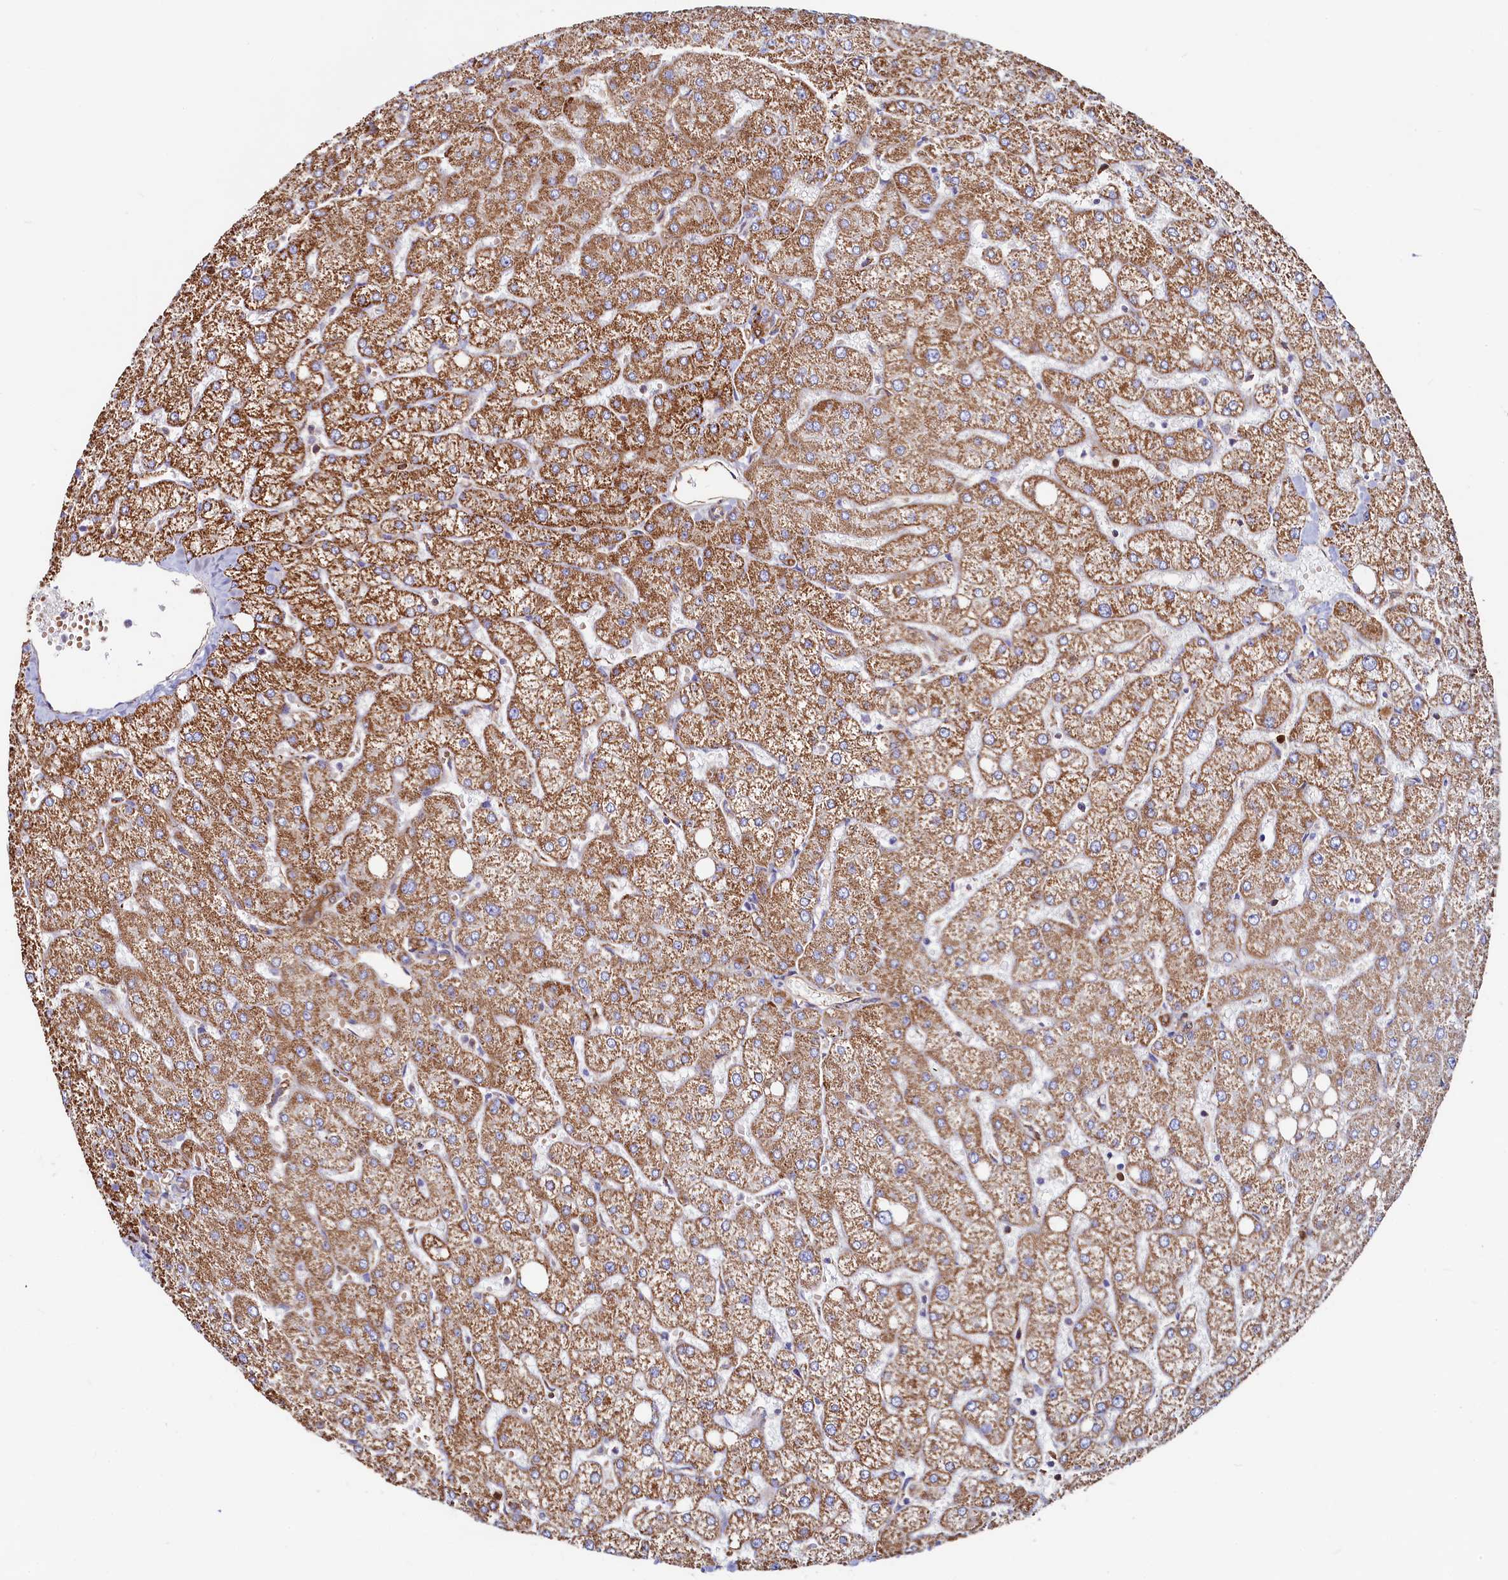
{"staining": {"intensity": "moderate", "quantity": ">75%", "location": "cytoplasmic/membranous"}, "tissue": "liver", "cell_type": "Cholangiocytes", "image_type": "normal", "snomed": [{"axis": "morphology", "description": "Normal tissue, NOS"}, {"axis": "topography", "description": "Liver"}], "caption": "Protein staining of normal liver exhibits moderate cytoplasmic/membranous staining in about >75% of cholangiocytes.", "gene": "ASTE1", "patient": {"sex": "female", "age": 54}}